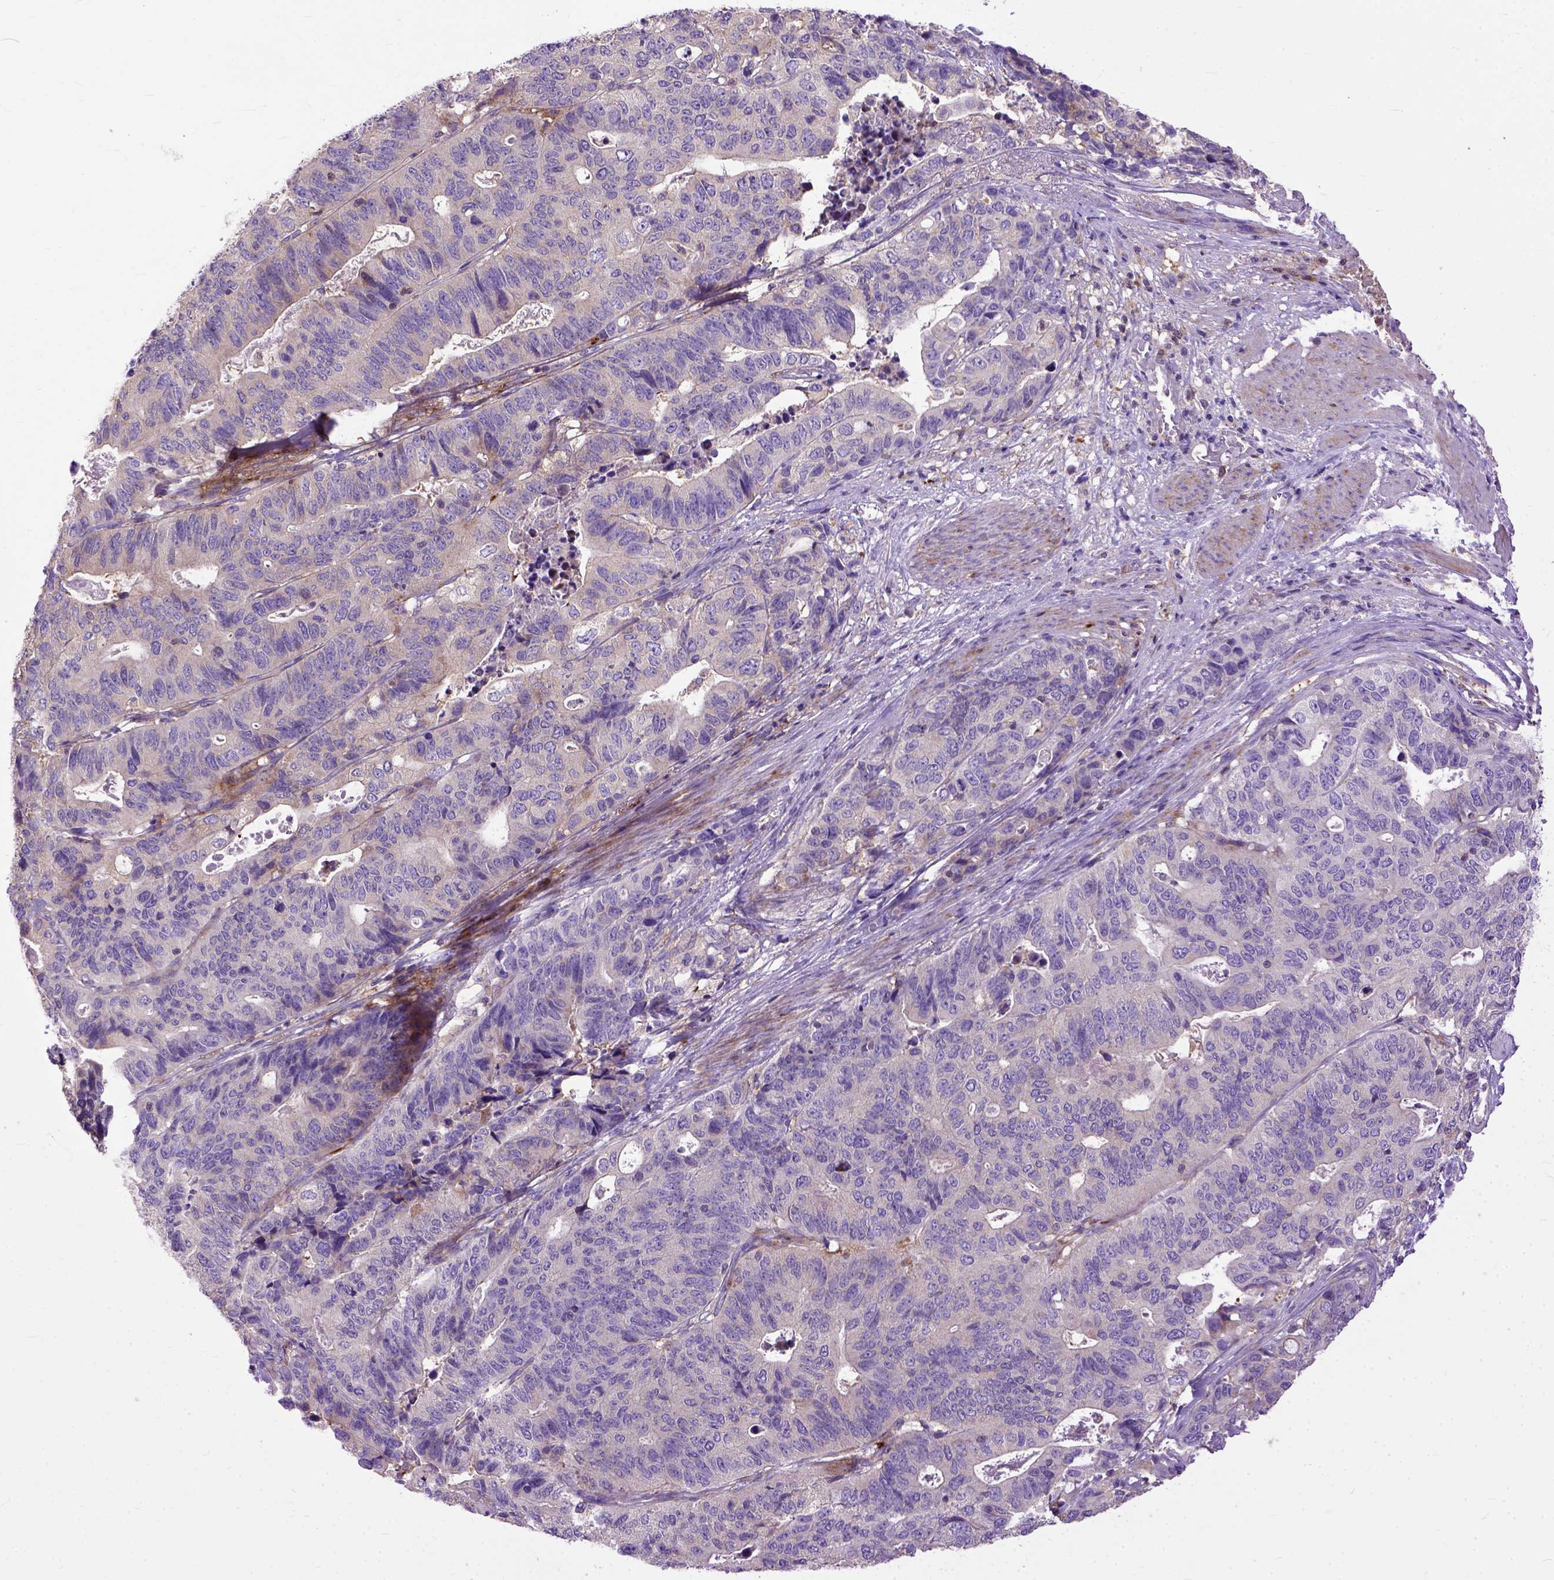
{"staining": {"intensity": "weak", "quantity": "<25%", "location": "cytoplasmic/membranous"}, "tissue": "stomach cancer", "cell_type": "Tumor cells", "image_type": "cancer", "snomed": [{"axis": "morphology", "description": "Adenocarcinoma, NOS"}, {"axis": "topography", "description": "Stomach, upper"}], "caption": "A photomicrograph of human stomach adenocarcinoma is negative for staining in tumor cells.", "gene": "NAMPT", "patient": {"sex": "female", "age": 67}}